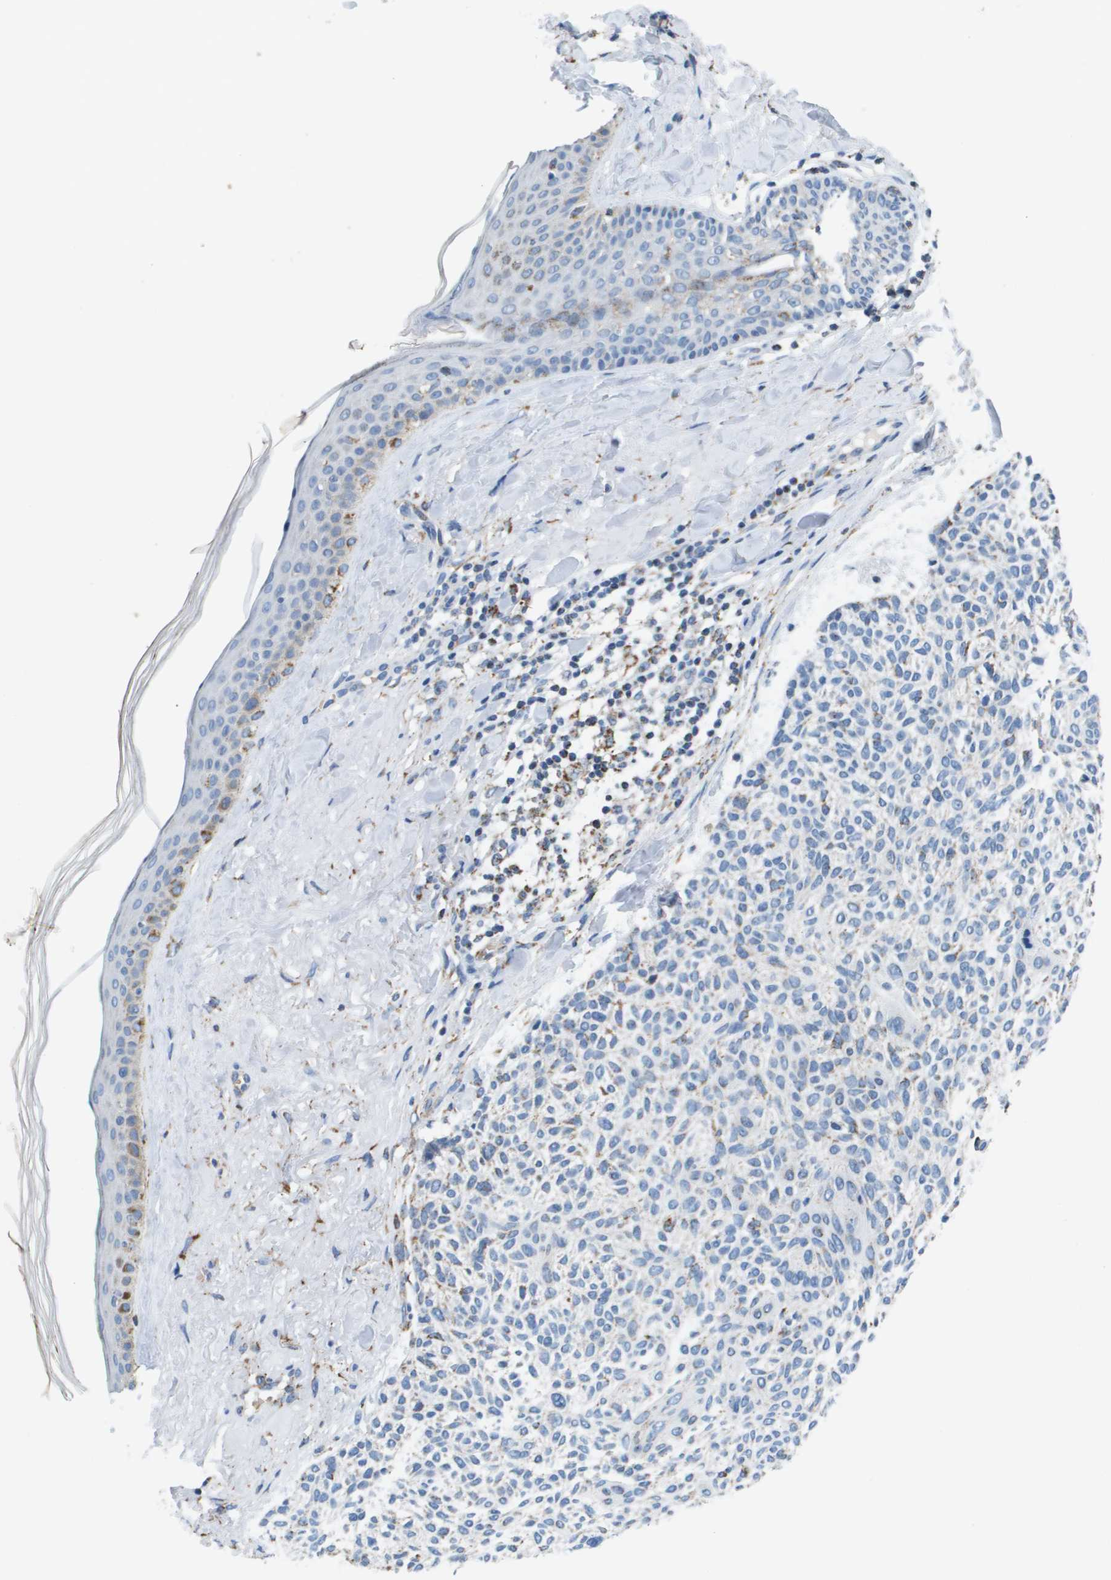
{"staining": {"intensity": "negative", "quantity": "none", "location": "none"}, "tissue": "skin cancer", "cell_type": "Tumor cells", "image_type": "cancer", "snomed": [{"axis": "morphology", "description": "Normal tissue, NOS"}, {"axis": "morphology", "description": "Basal cell carcinoma"}, {"axis": "topography", "description": "Skin"}], "caption": "IHC photomicrograph of basal cell carcinoma (skin) stained for a protein (brown), which demonstrates no expression in tumor cells.", "gene": "ATP5F1B", "patient": {"sex": "female", "age": 70}}